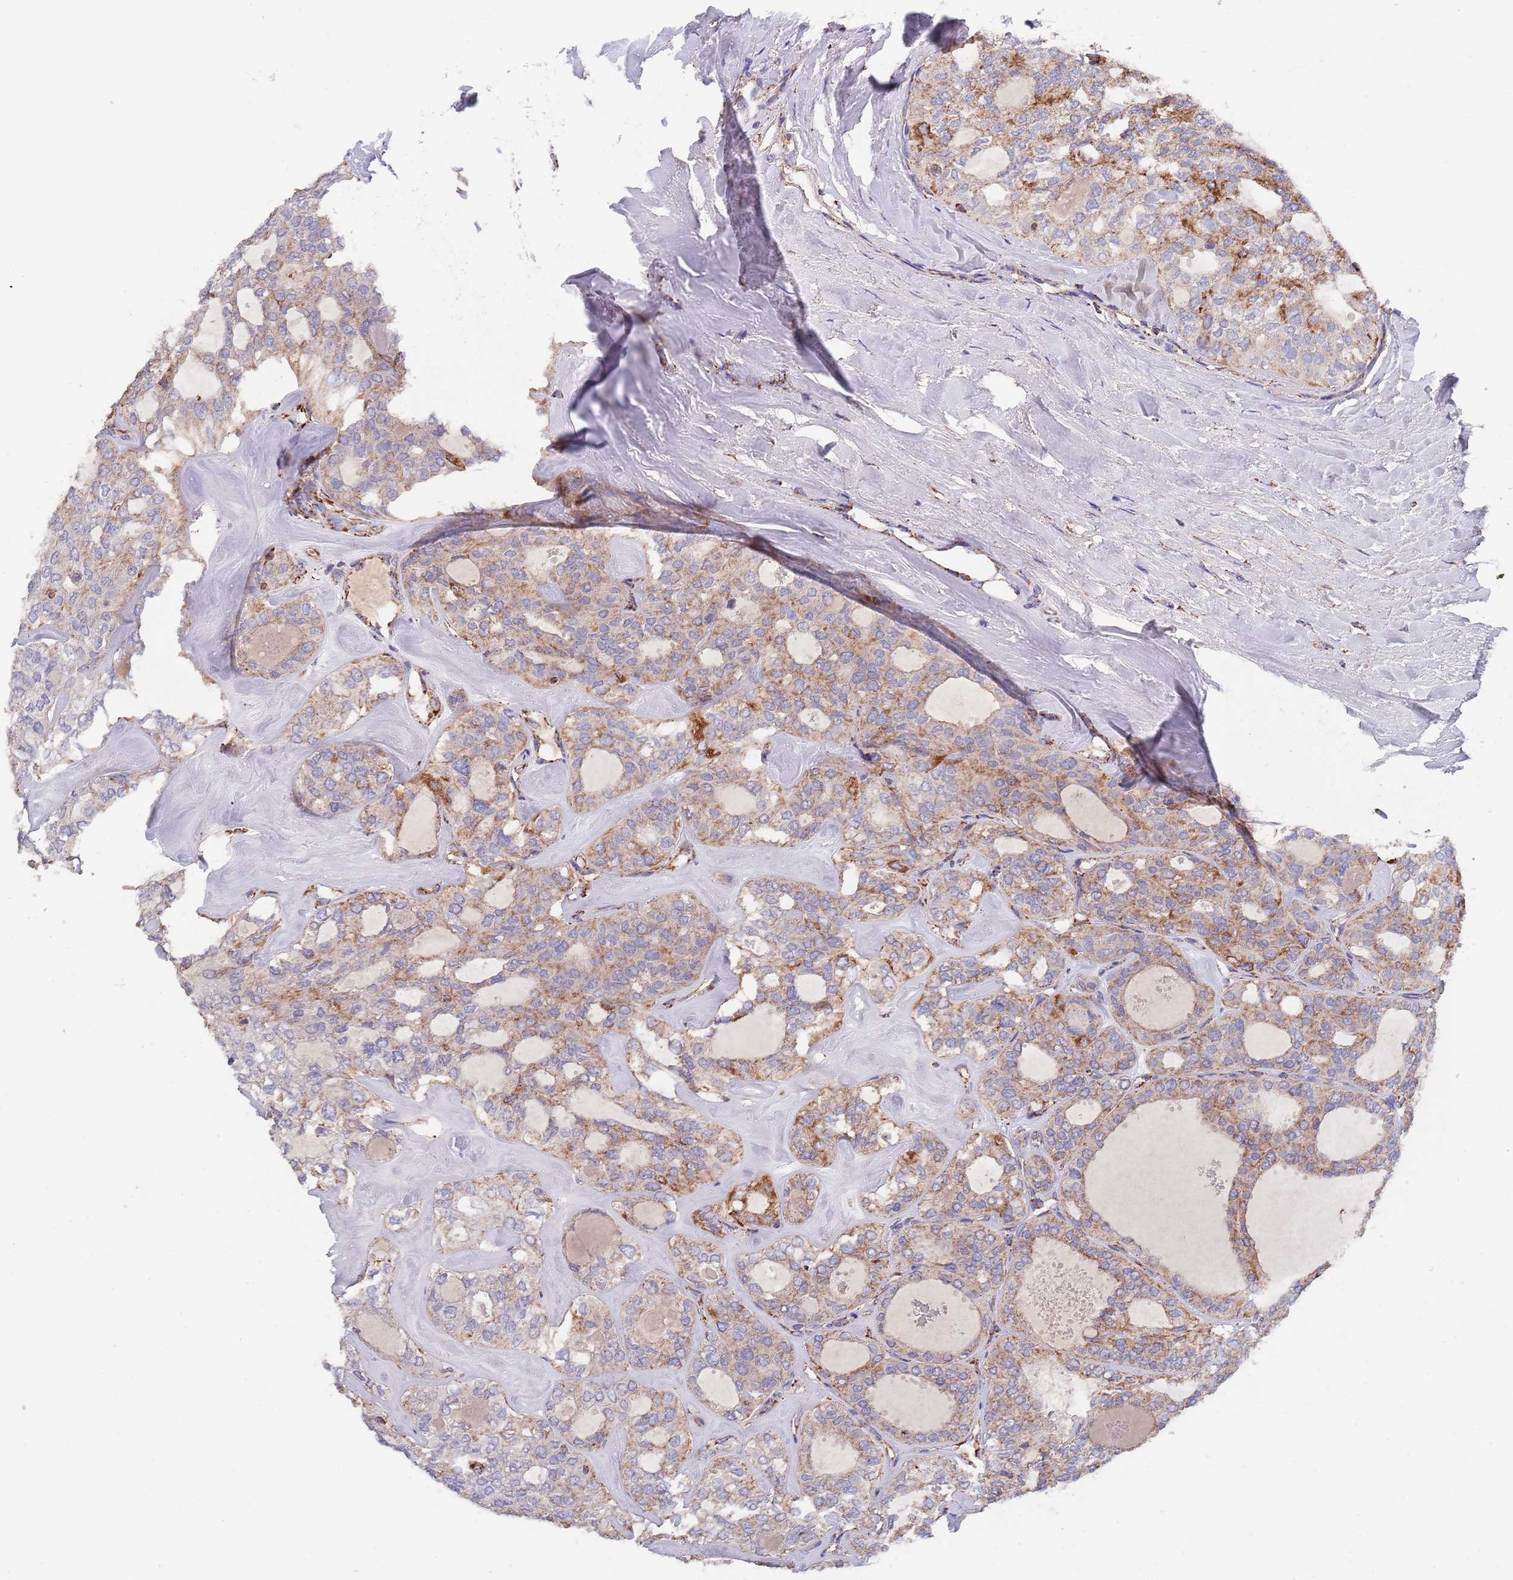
{"staining": {"intensity": "moderate", "quantity": ">75%", "location": "cytoplasmic/membranous"}, "tissue": "thyroid cancer", "cell_type": "Tumor cells", "image_type": "cancer", "snomed": [{"axis": "morphology", "description": "Follicular adenoma carcinoma, NOS"}, {"axis": "topography", "description": "Thyroid gland"}], "caption": "Protein staining shows moderate cytoplasmic/membranous expression in approximately >75% of tumor cells in thyroid cancer (follicular adenoma carcinoma). The staining was performed using DAB to visualize the protein expression in brown, while the nuclei were stained in blue with hematoxylin (Magnification: 20x).", "gene": "PGP", "patient": {"sex": "male", "age": 75}}